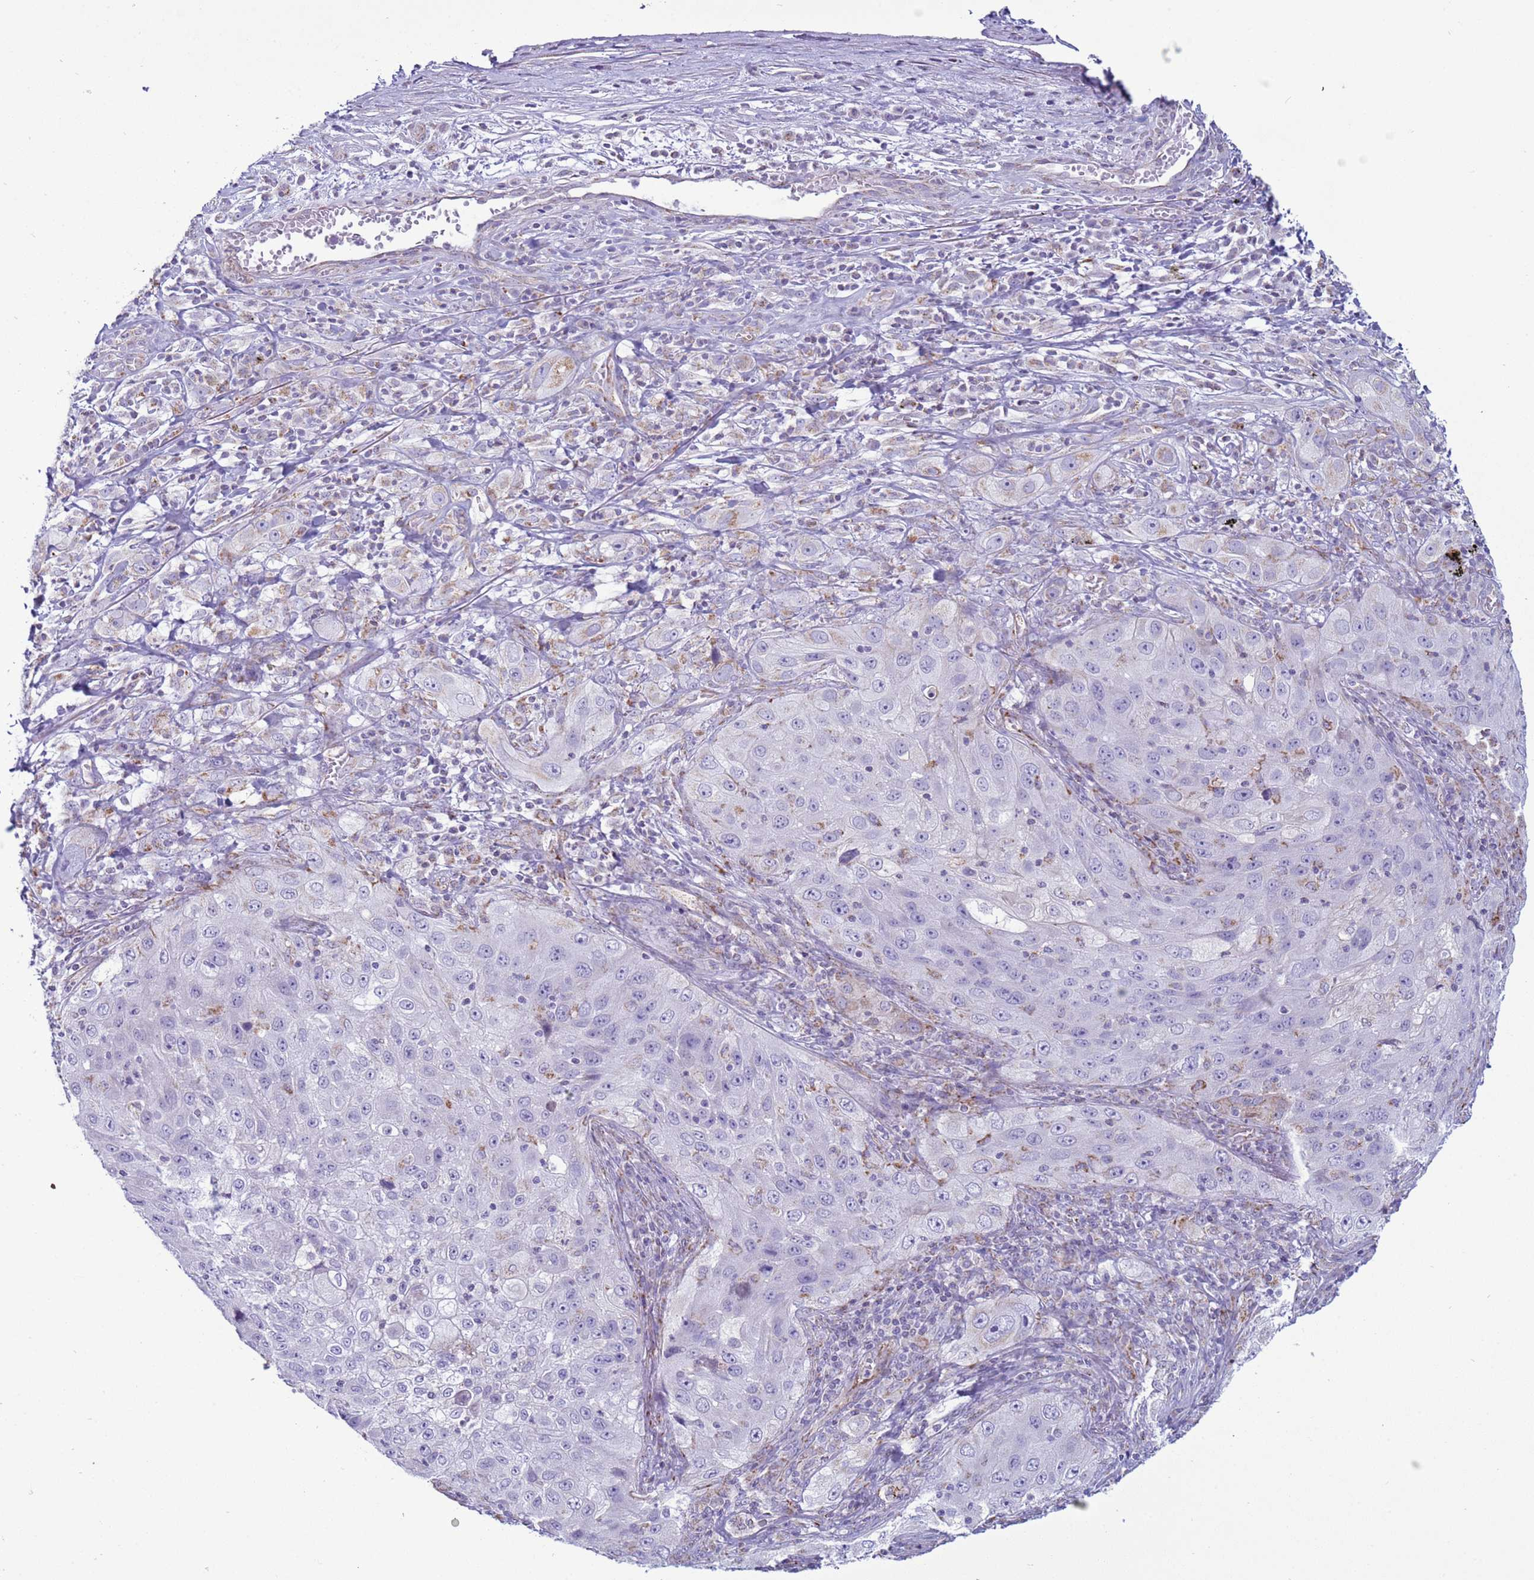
{"staining": {"intensity": "negative", "quantity": "none", "location": "none"}, "tissue": "lung cancer", "cell_type": "Tumor cells", "image_type": "cancer", "snomed": [{"axis": "morphology", "description": "Squamous cell carcinoma, NOS"}, {"axis": "topography", "description": "Lung"}], "caption": "Immunohistochemical staining of lung cancer exhibits no significant staining in tumor cells.", "gene": "NCALD", "patient": {"sex": "female", "age": 69}}